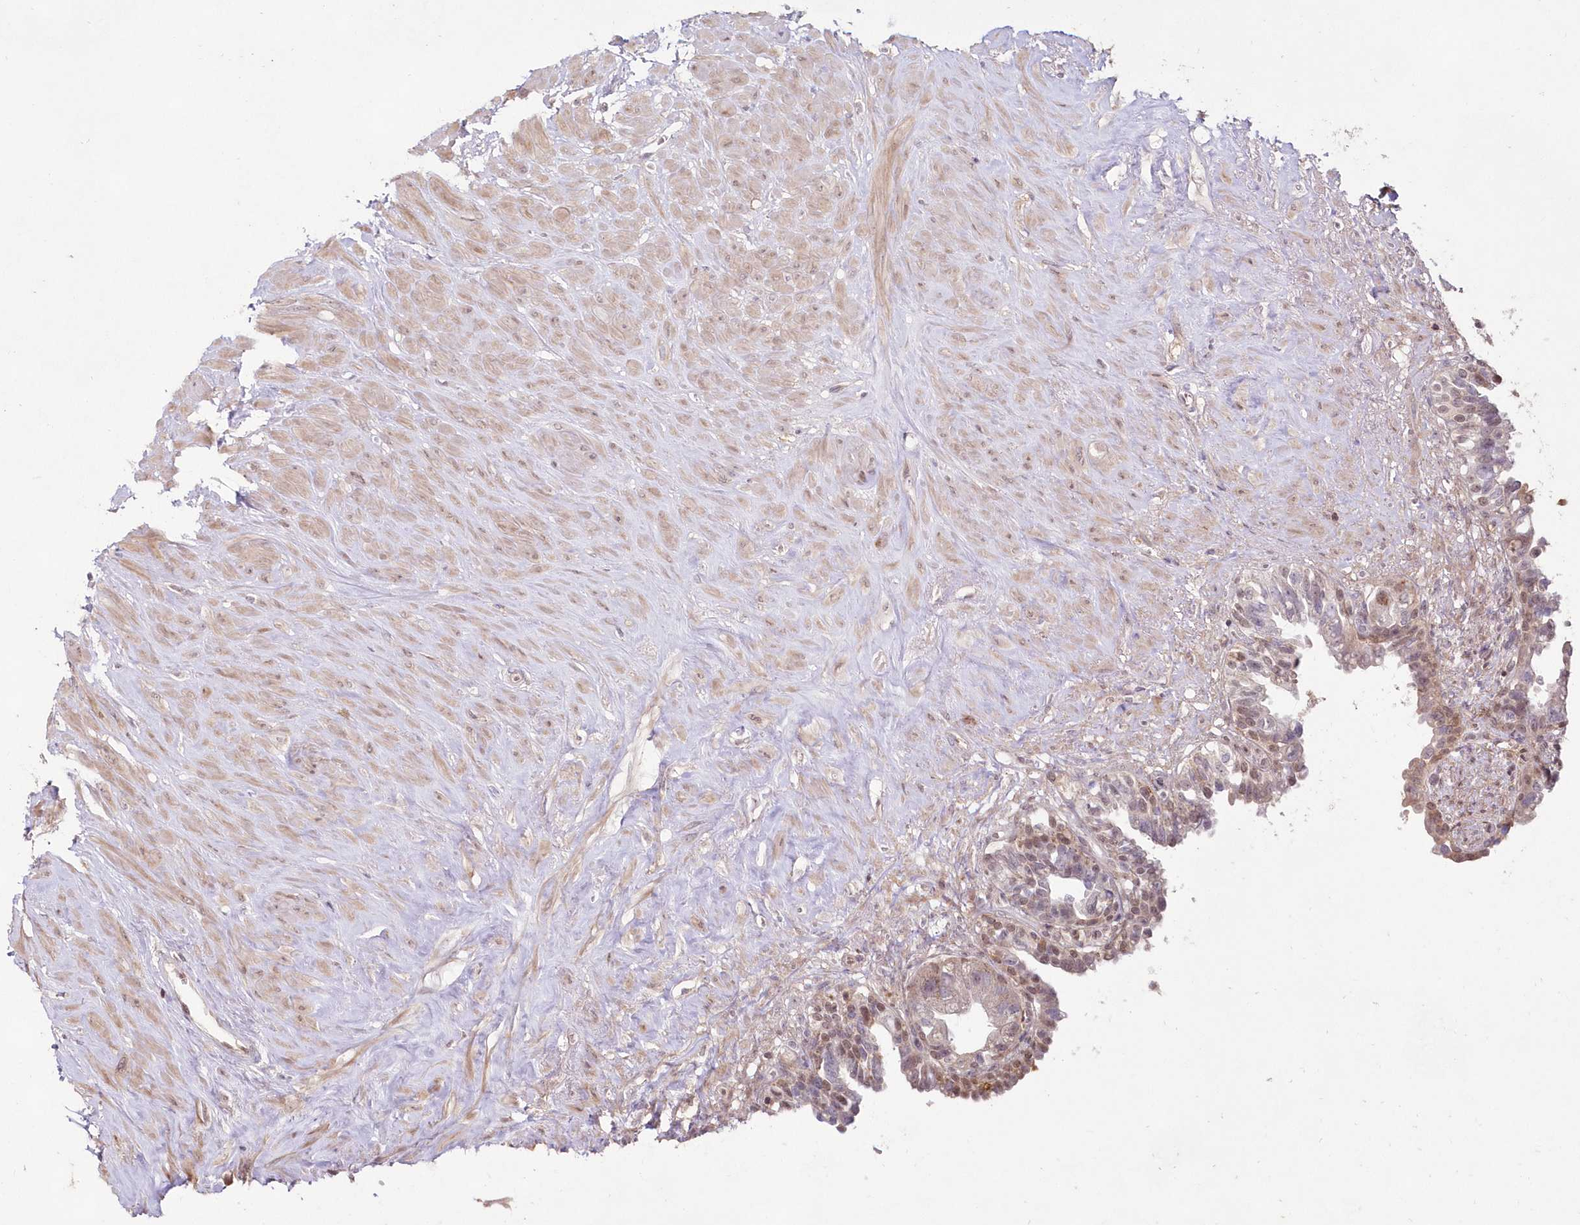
{"staining": {"intensity": "weak", "quantity": "25%-75%", "location": "cytoplasmic/membranous,nuclear"}, "tissue": "seminal vesicle", "cell_type": "Glandular cells", "image_type": "normal", "snomed": [{"axis": "morphology", "description": "Normal tissue, NOS"}, {"axis": "topography", "description": "Seminal veicle"}], "caption": "An immunohistochemistry (IHC) image of unremarkable tissue is shown. Protein staining in brown labels weak cytoplasmic/membranous,nuclear positivity in seminal vesicle within glandular cells.", "gene": "IMPA1", "patient": {"sex": "male", "age": 63}}